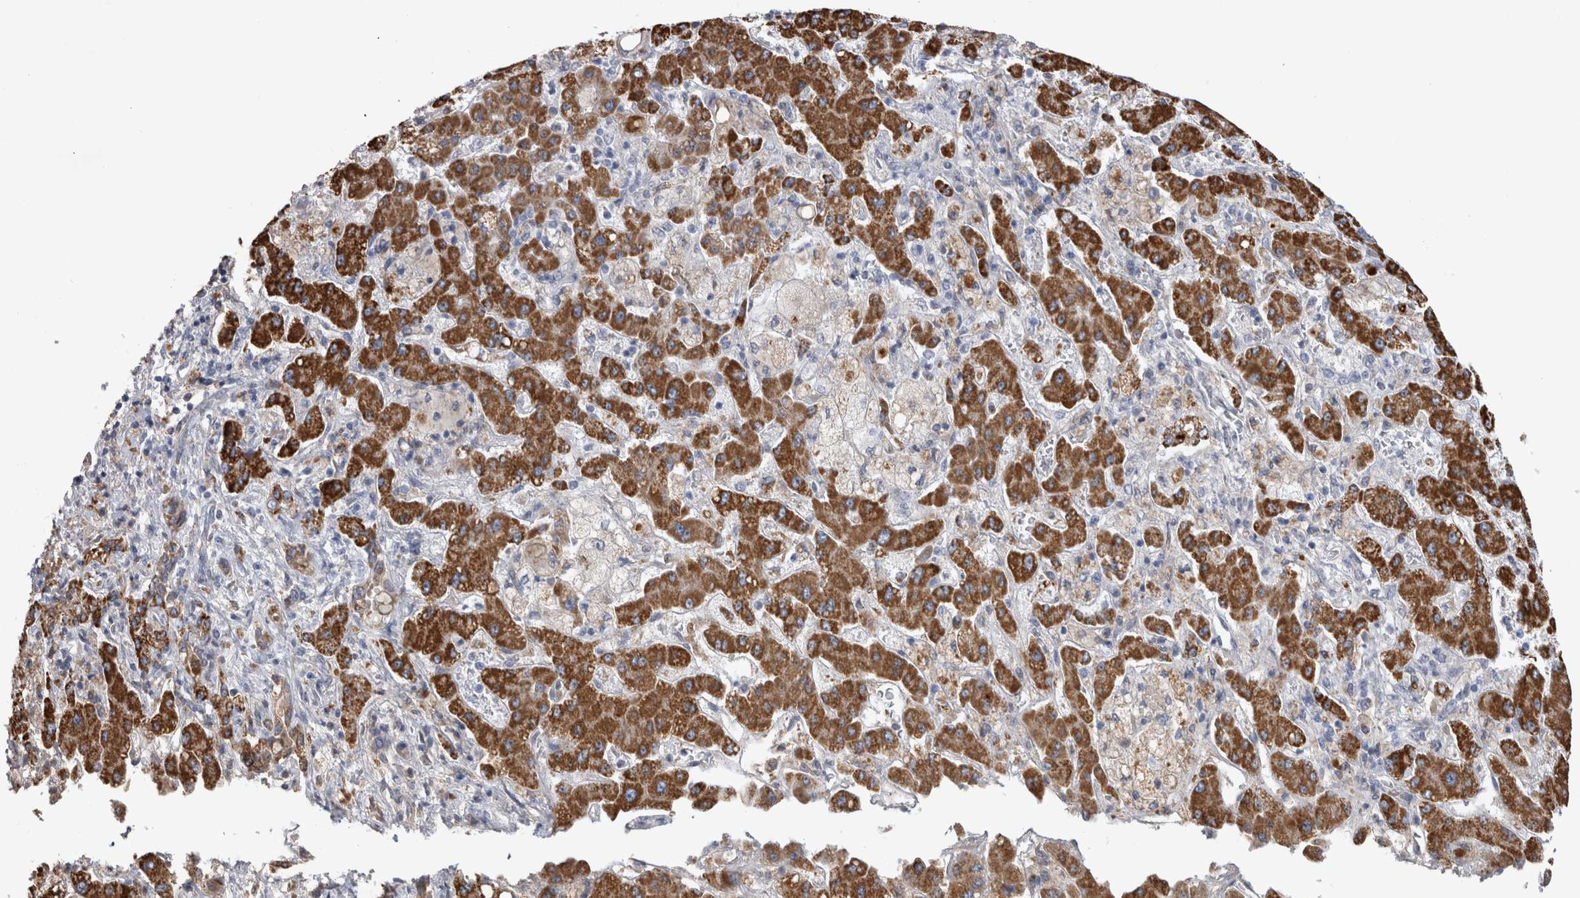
{"staining": {"intensity": "strong", "quantity": "25%-75%", "location": "cytoplasmic/membranous"}, "tissue": "liver cancer", "cell_type": "Tumor cells", "image_type": "cancer", "snomed": [{"axis": "morphology", "description": "Cholangiocarcinoma"}, {"axis": "topography", "description": "Liver"}], "caption": "Immunohistochemical staining of liver cancer (cholangiocarcinoma) exhibits strong cytoplasmic/membranous protein positivity in approximately 25%-75% of tumor cells. (Stains: DAB in brown, nuclei in blue, Microscopy: brightfield microscopy at high magnification).", "gene": "GATM", "patient": {"sex": "male", "age": 50}}